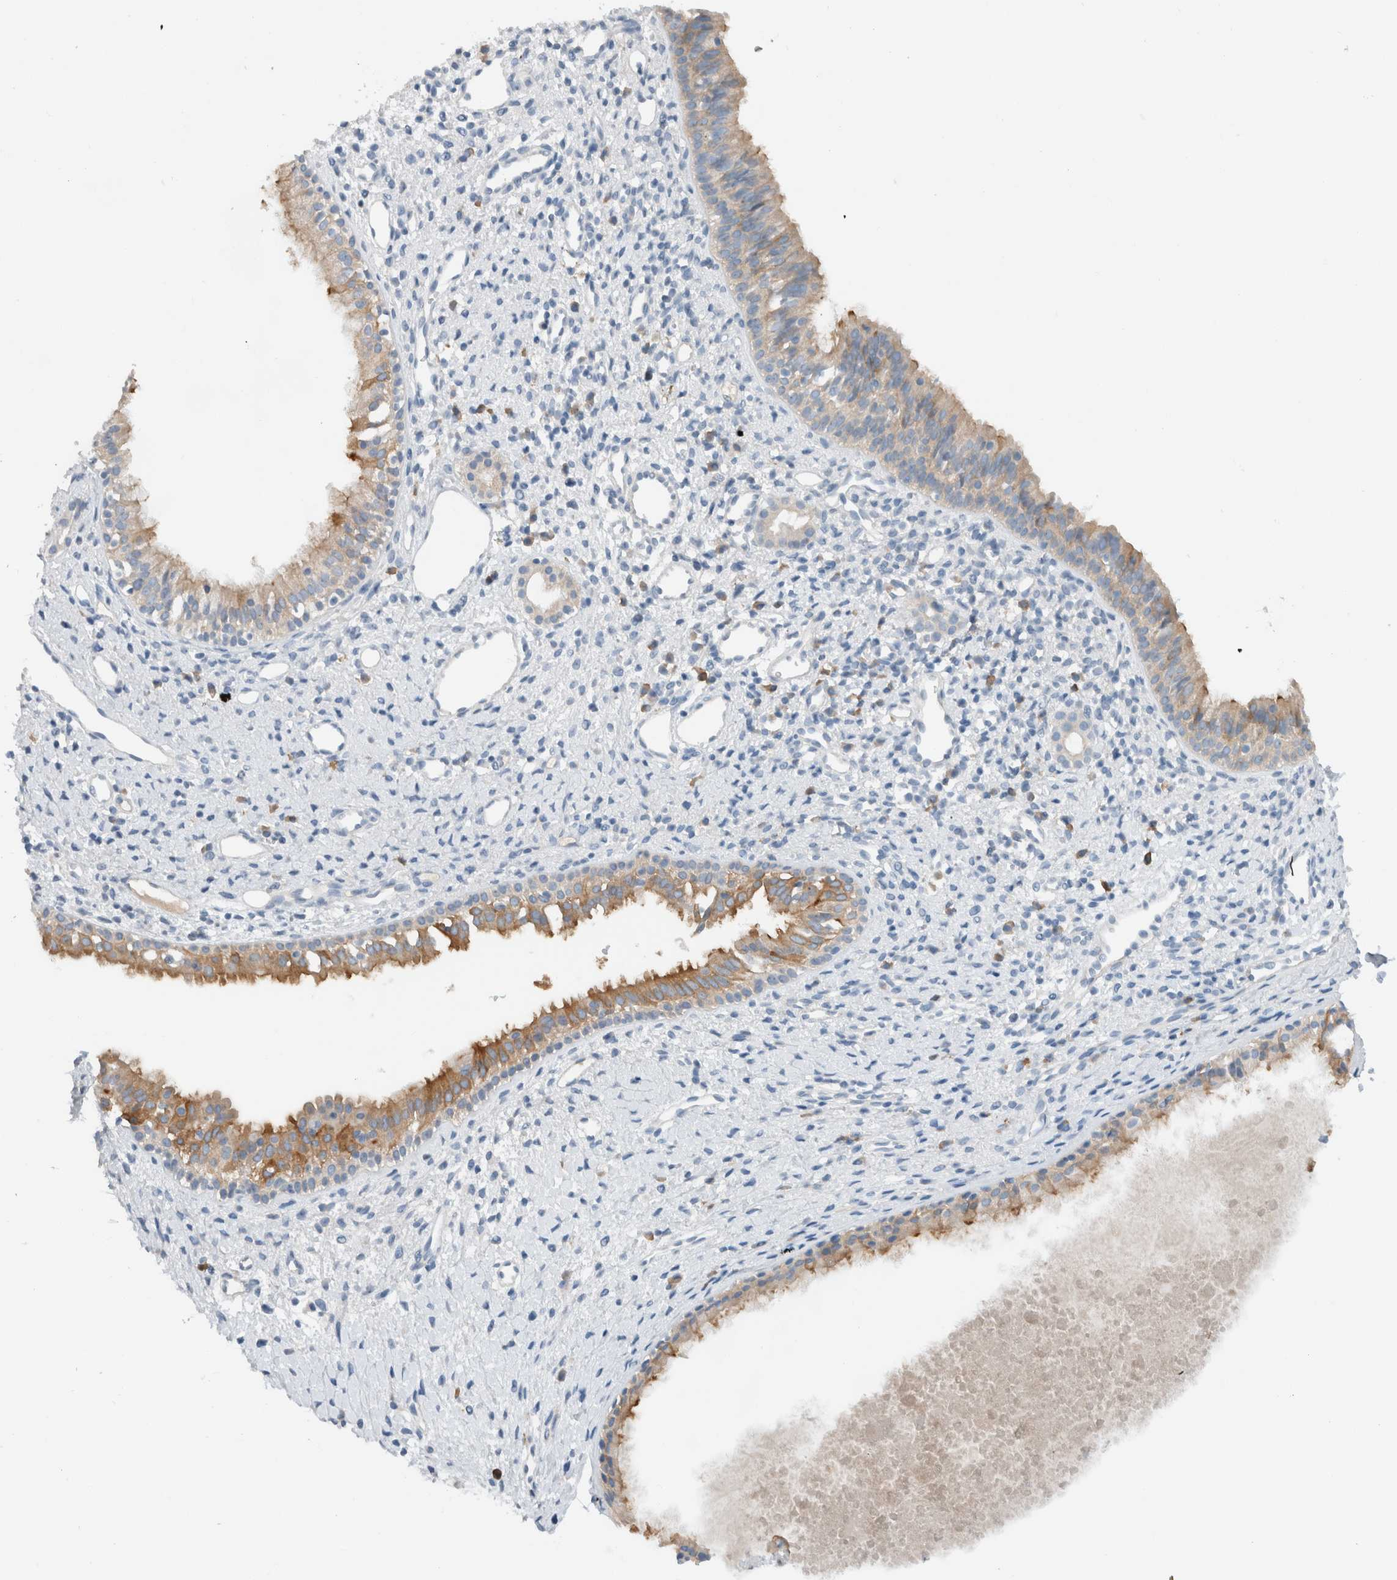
{"staining": {"intensity": "moderate", "quantity": "25%-75%", "location": "cytoplasmic/membranous"}, "tissue": "nasopharynx", "cell_type": "Respiratory epithelial cells", "image_type": "normal", "snomed": [{"axis": "morphology", "description": "Normal tissue, NOS"}, {"axis": "topography", "description": "Nasopharynx"}], "caption": "IHC staining of benign nasopharynx, which shows medium levels of moderate cytoplasmic/membranous expression in approximately 25%-75% of respiratory epithelial cells indicating moderate cytoplasmic/membranous protein staining. The staining was performed using DAB (3,3'-diaminobenzidine) (brown) for protein detection and nuclei were counterstained in hematoxylin (blue).", "gene": "DUOX1", "patient": {"sex": "male", "age": 22}}